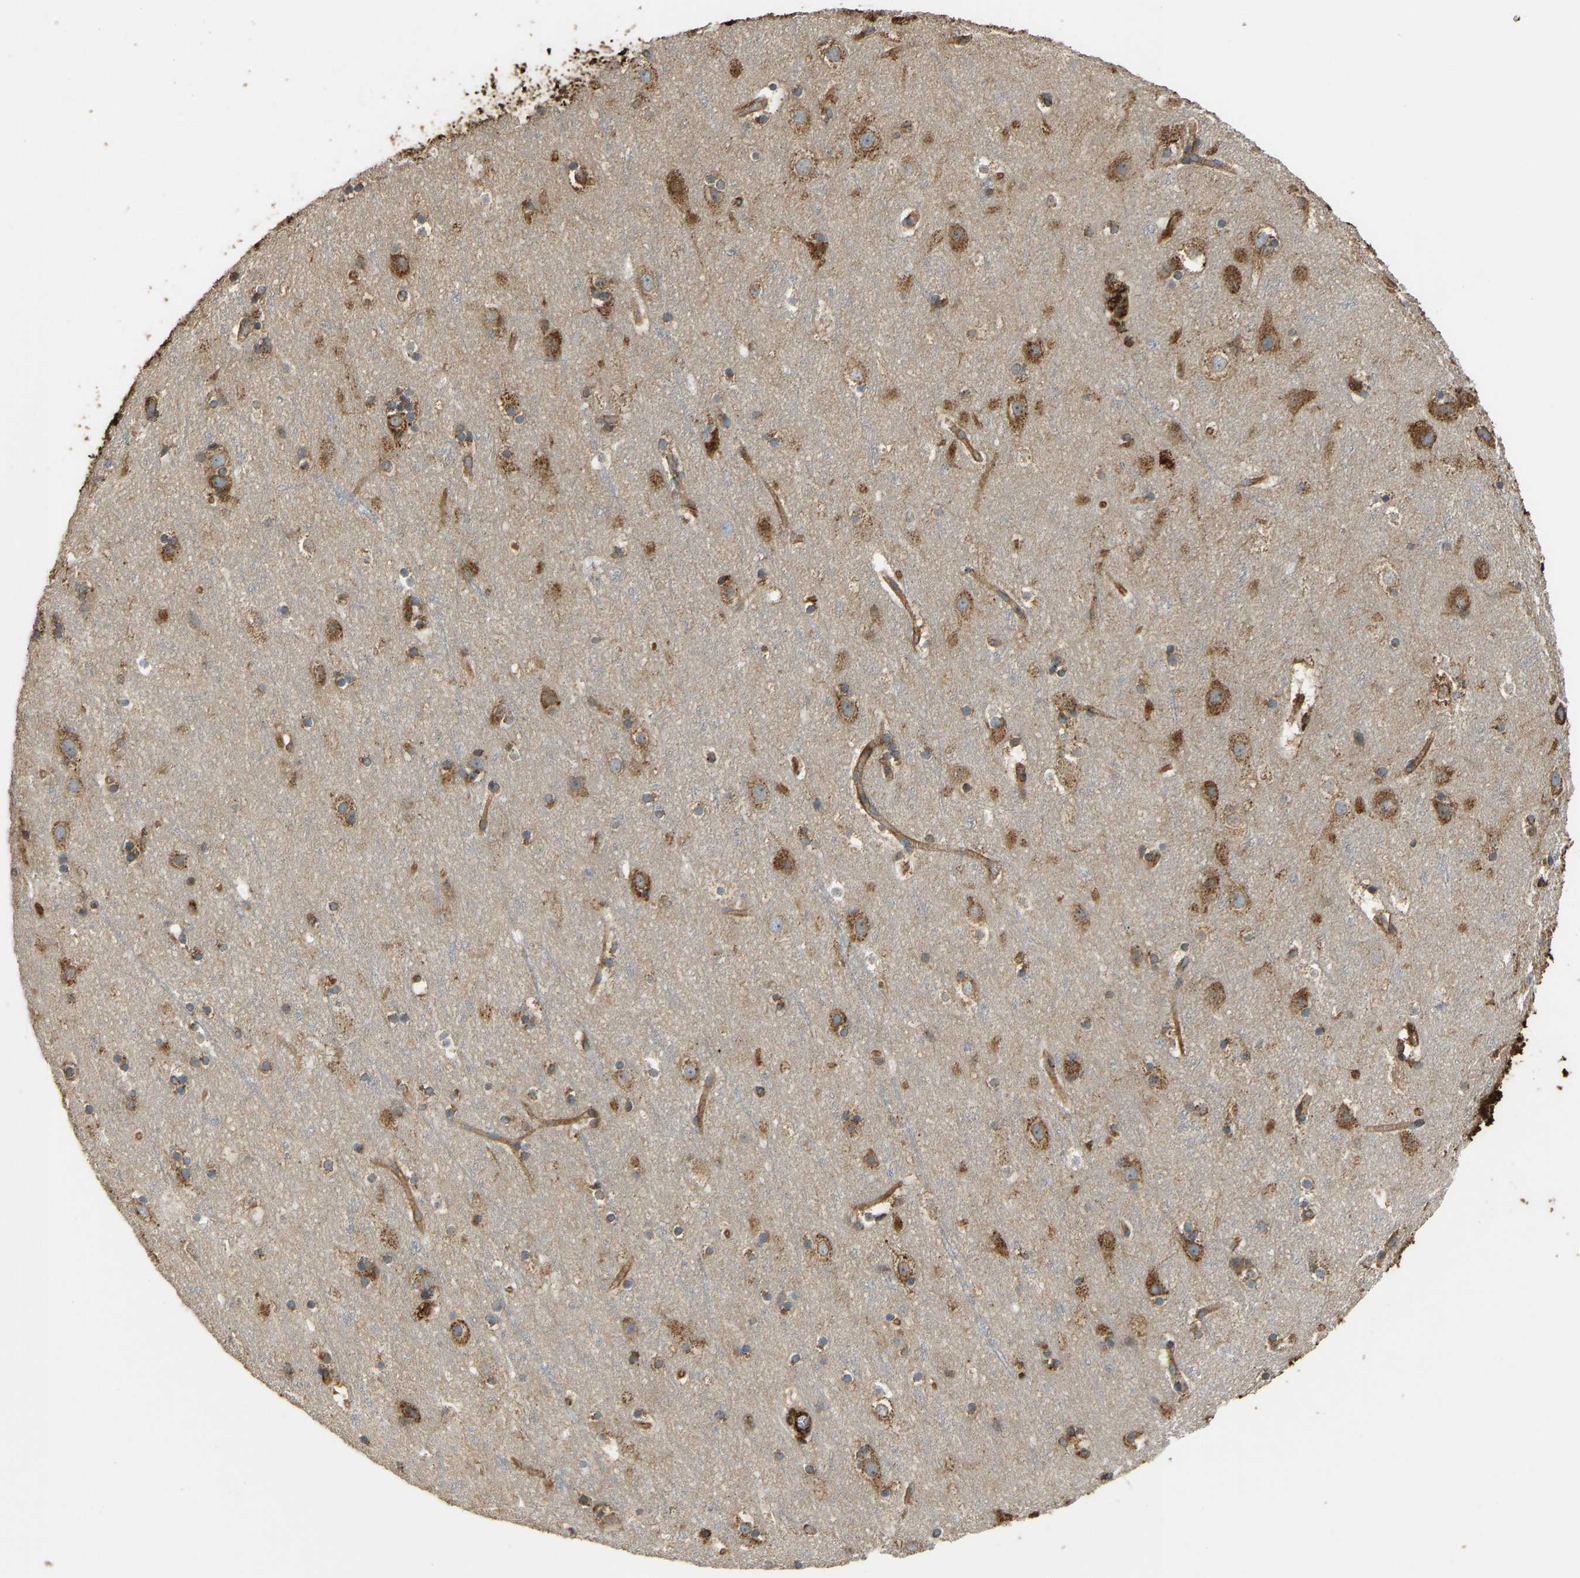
{"staining": {"intensity": "moderate", "quantity": ">75%", "location": "cytoplasmic/membranous"}, "tissue": "cerebral cortex", "cell_type": "Endothelial cells", "image_type": "normal", "snomed": [{"axis": "morphology", "description": "Normal tissue, NOS"}, {"axis": "topography", "description": "Cerebral cortex"}], "caption": "A medium amount of moderate cytoplasmic/membranous expression is present in about >75% of endothelial cells in unremarkable cerebral cortex.", "gene": "BEX3", "patient": {"sex": "male", "age": 45}}